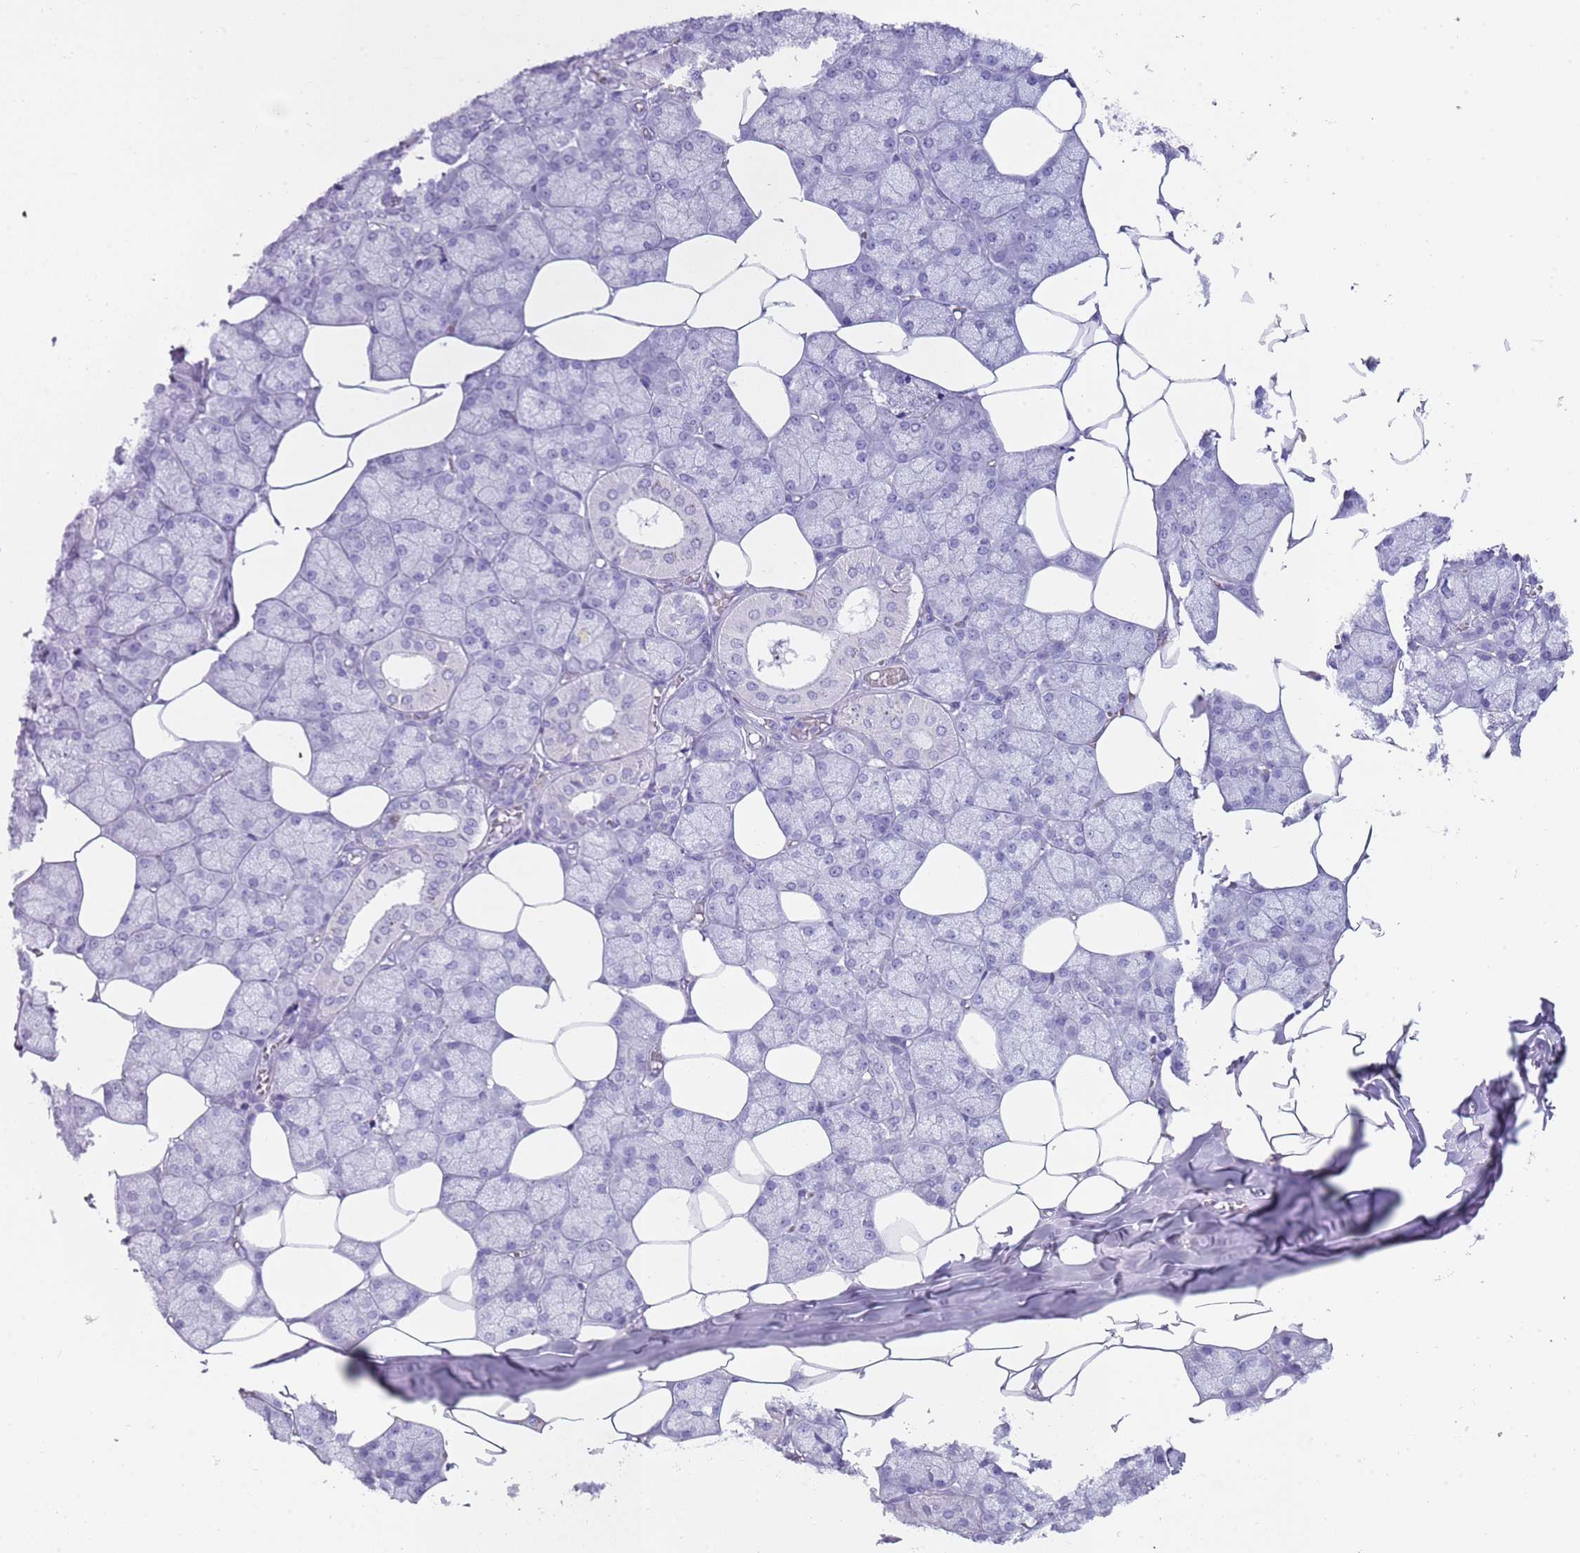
{"staining": {"intensity": "negative", "quantity": "none", "location": "none"}, "tissue": "salivary gland", "cell_type": "Glandular cells", "image_type": "normal", "snomed": [{"axis": "morphology", "description": "Normal tissue, NOS"}, {"axis": "topography", "description": "Salivary gland"}], "caption": "This is an immunohistochemistry photomicrograph of normal human salivary gland. There is no staining in glandular cells.", "gene": "ENSG00000271254", "patient": {"sex": "male", "age": 62}}